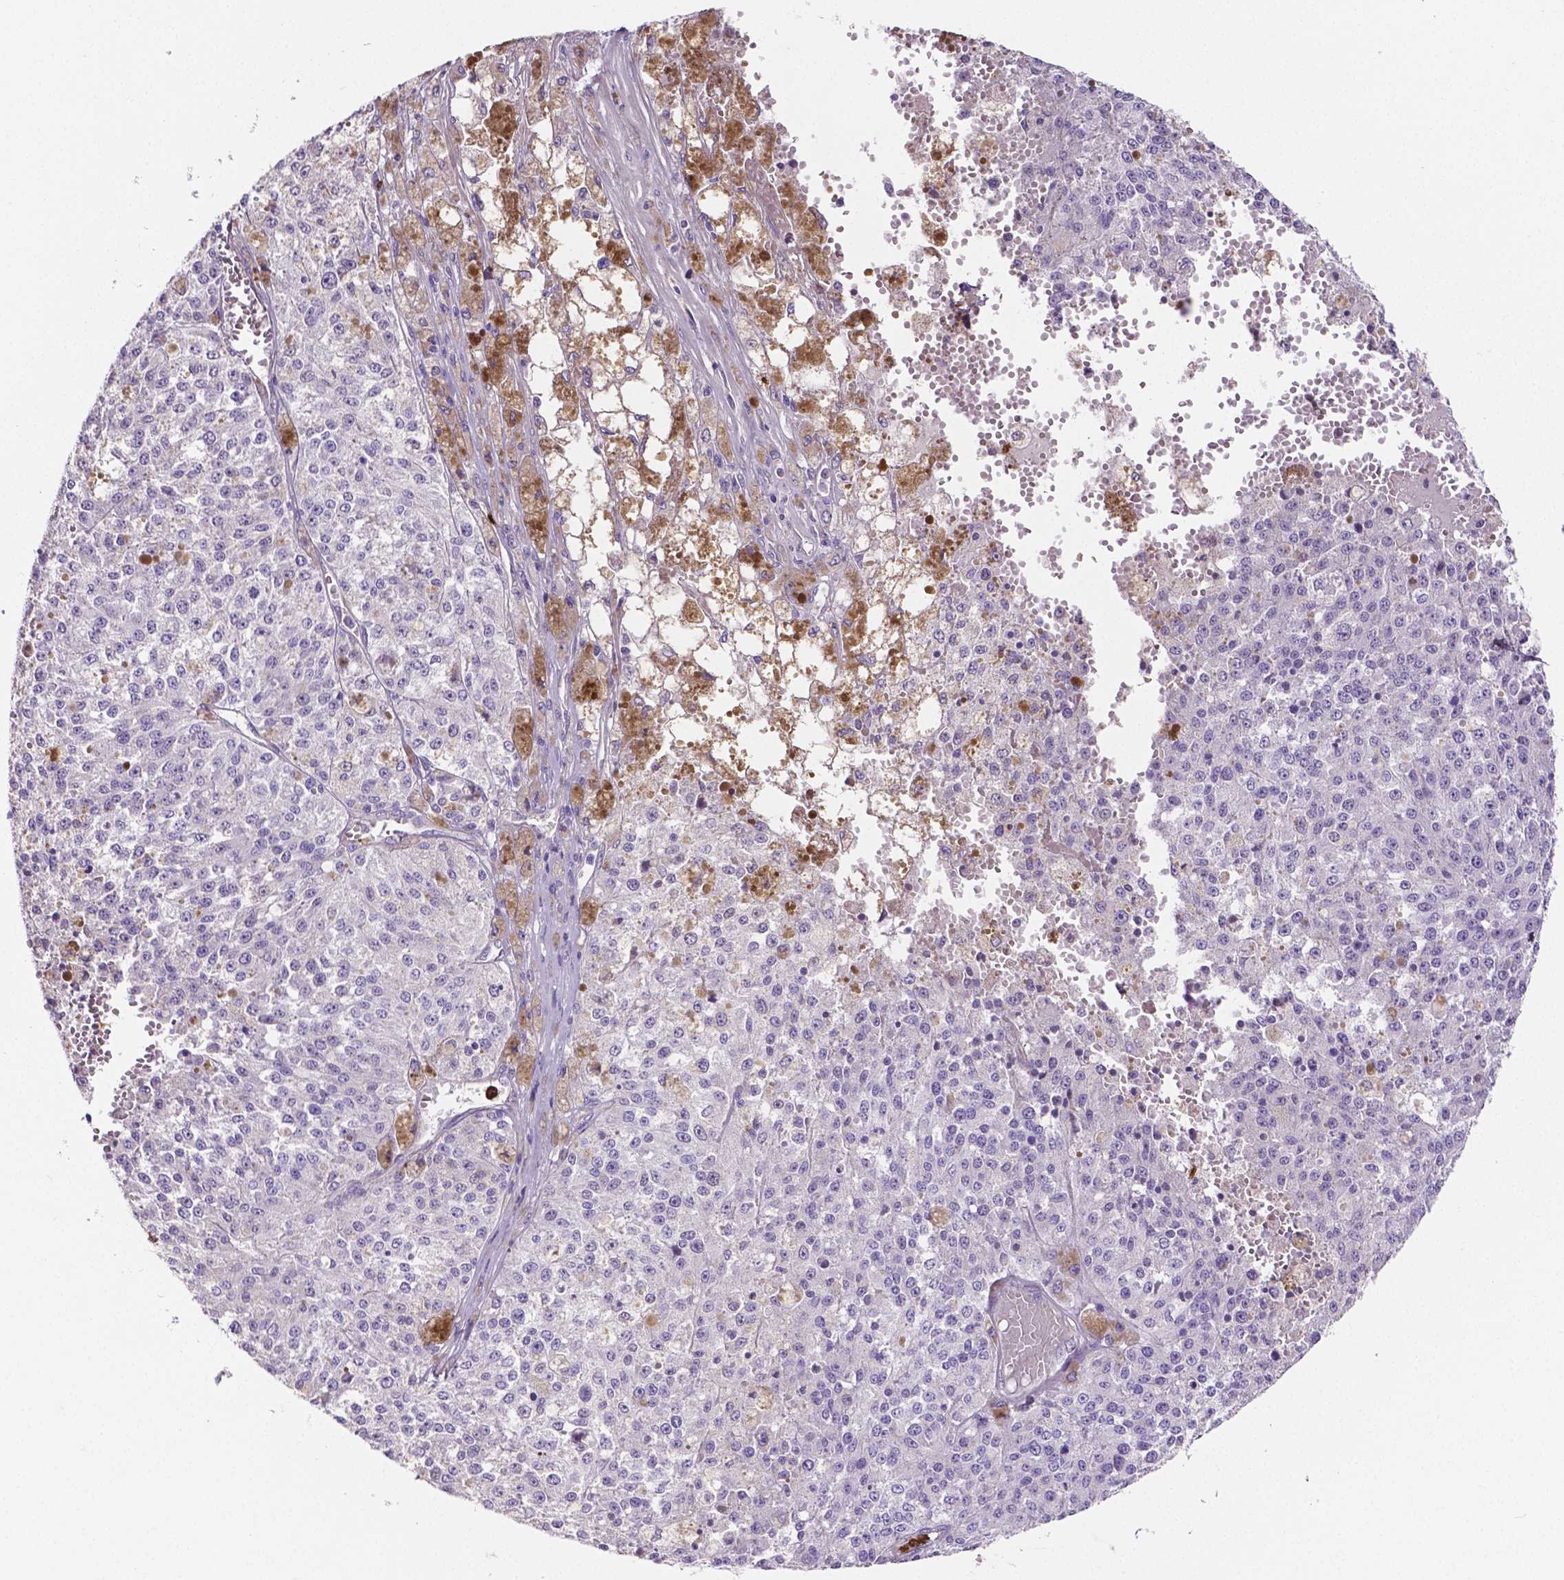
{"staining": {"intensity": "negative", "quantity": "none", "location": "none"}, "tissue": "melanoma", "cell_type": "Tumor cells", "image_type": "cancer", "snomed": [{"axis": "morphology", "description": "Malignant melanoma, Metastatic site"}, {"axis": "topography", "description": "Lymph node"}], "caption": "This image is of melanoma stained with immunohistochemistry (IHC) to label a protein in brown with the nuclei are counter-stained blue. There is no positivity in tumor cells.", "gene": "MMP9", "patient": {"sex": "female", "age": 64}}